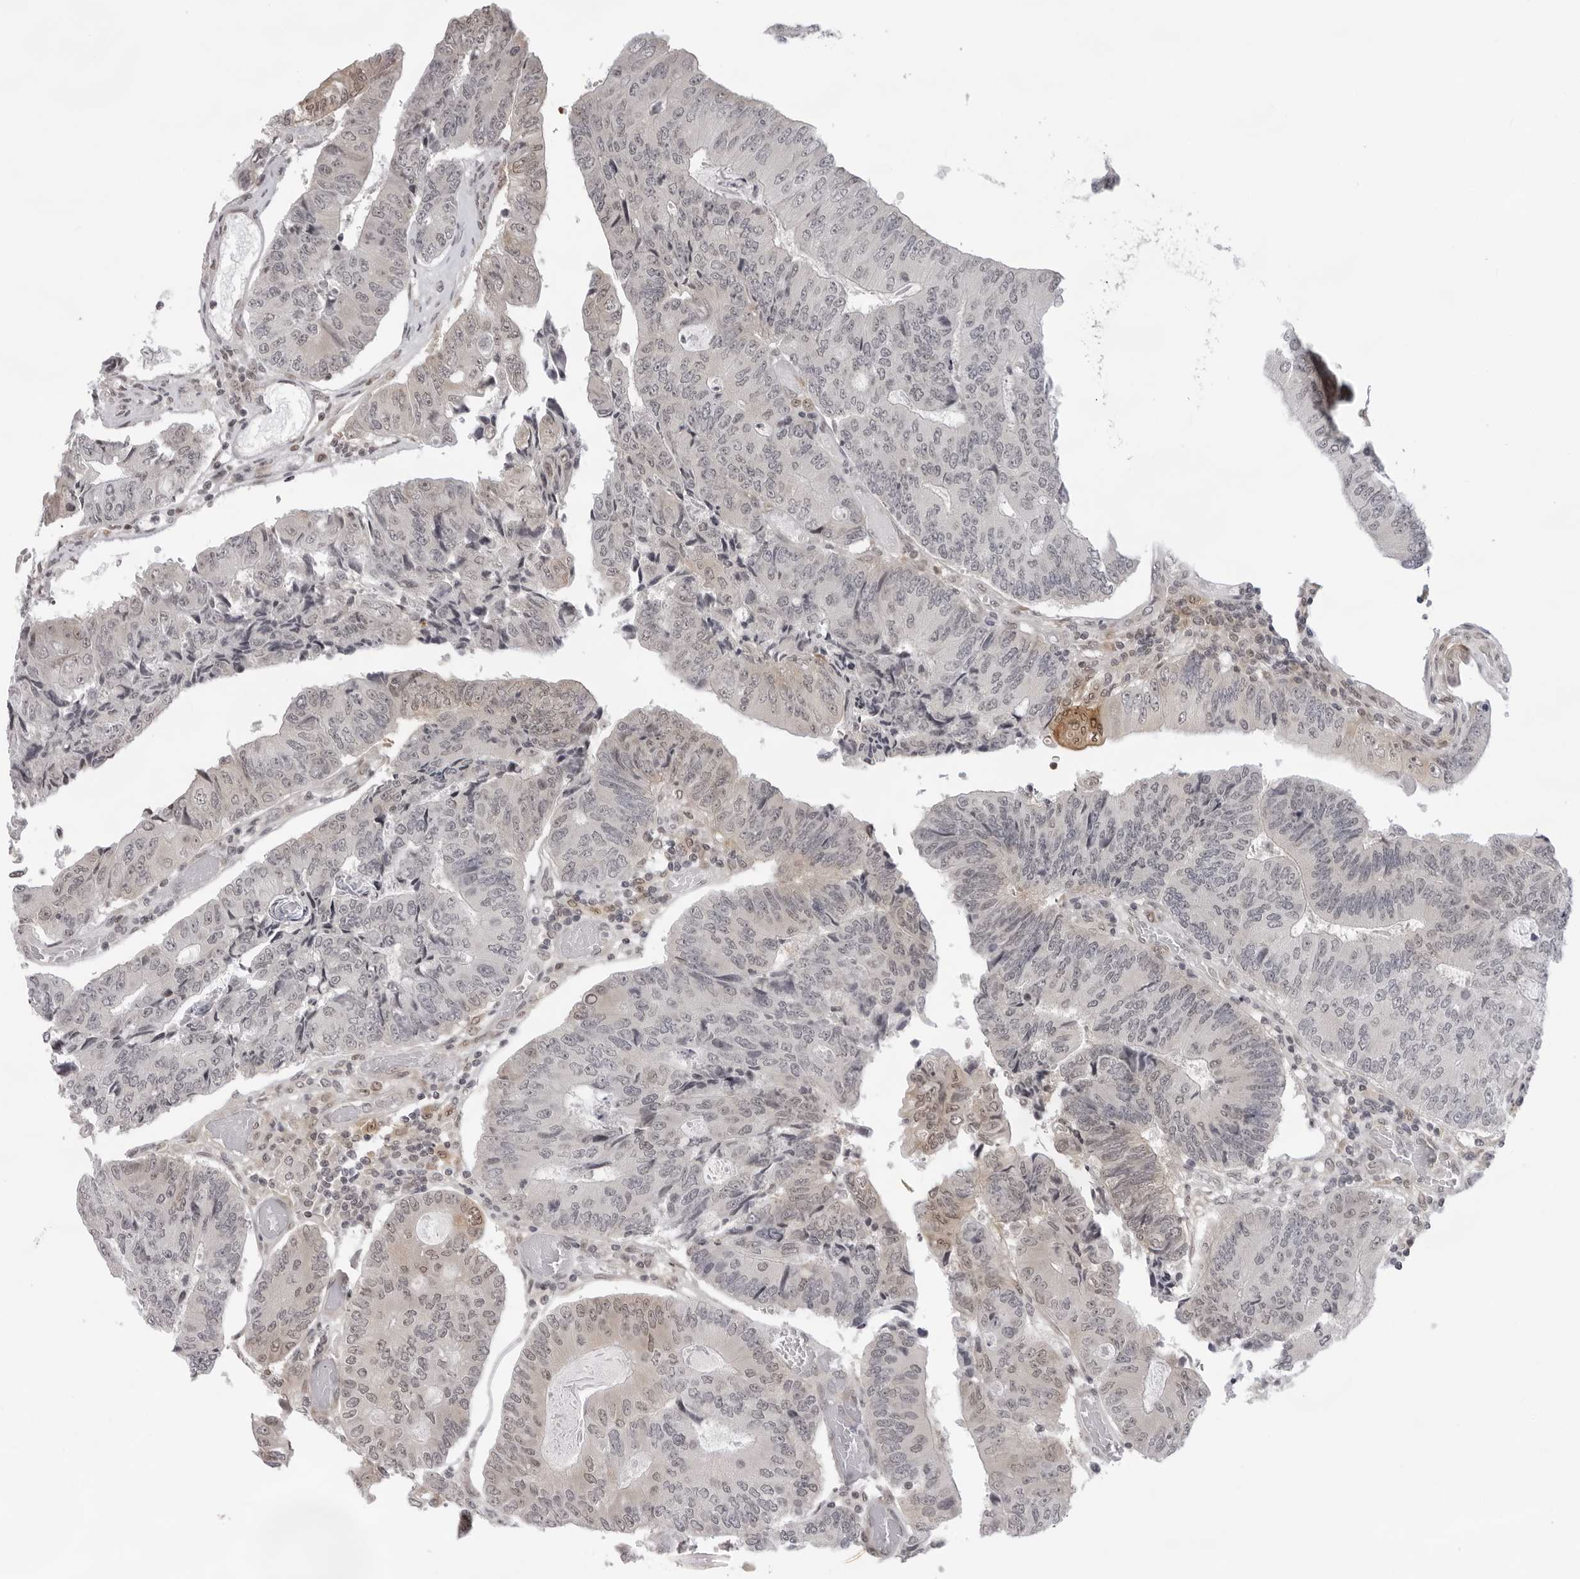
{"staining": {"intensity": "weak", "quantity": "<25%", "location": "cytoplasmic/membranous"}, "tissue": "colorectal cancer", "cell_type": "Tumor cells", "image_type": "cancer", "snomed": [{"axis": "morphology", "description": "Adenocarcinoma, NOS"}, {"axis": "topography", "description": "Colon"}], "caption": "Tumor cells are negative for brown protein staining in colorectal adenocarcinoma.", "gene": "CASP7", "patient": {"sex": "female", "age": 67}}